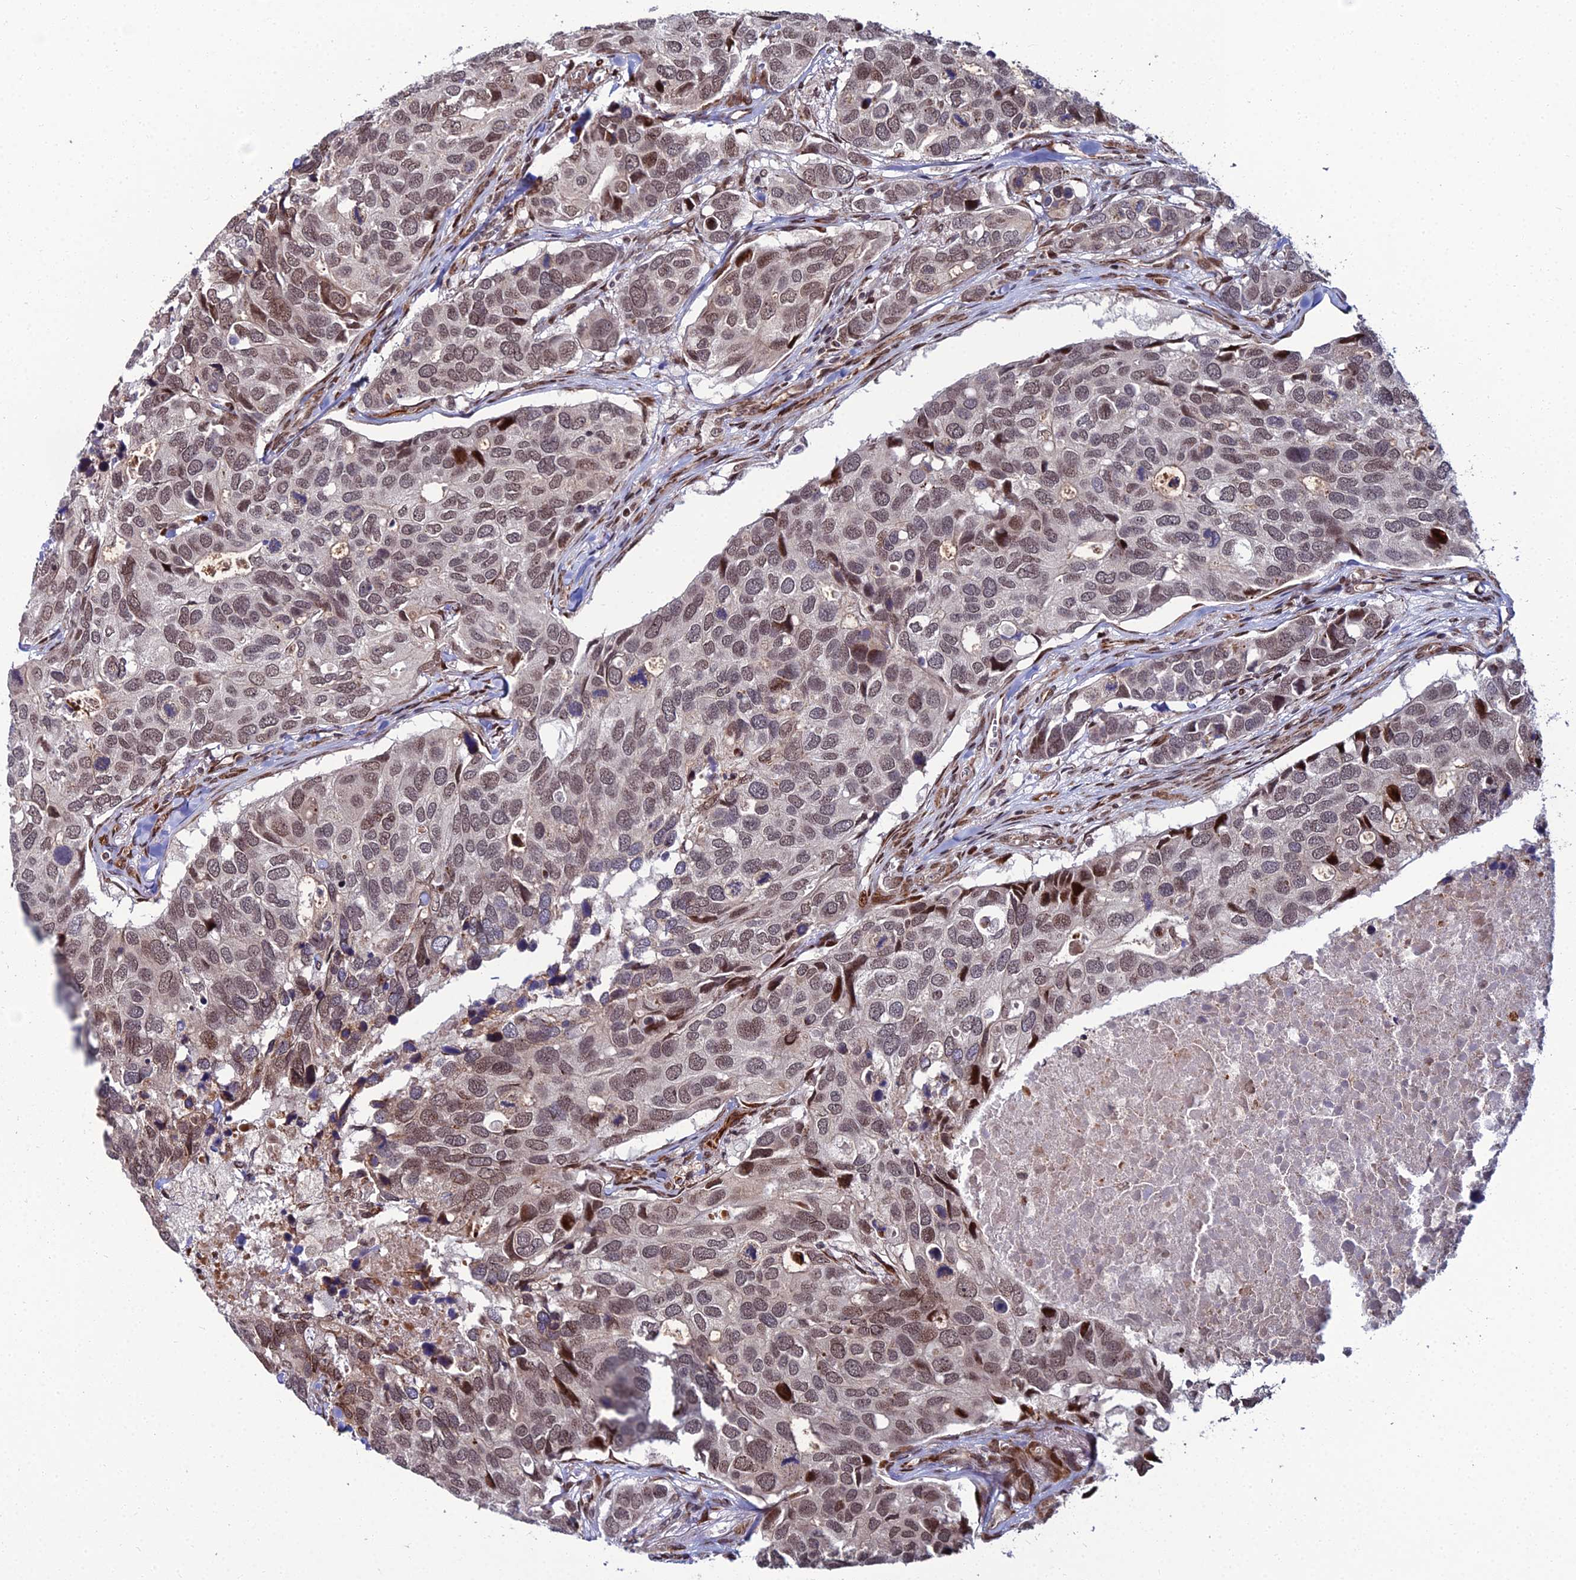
{"staining": {"intensity": "moderate", "quantity": ">75%", "location": "nuclear"}, "tissue": "breast cancer", "cell_type": "Tumor cells", "image_type": "cancer", "snomed": [{"axis": "morphology", "description": "Duct carcinoma"}, {"axis": "topography", "description": "Breast"}], "caption": "Moderate nuclear staining for a protein is appreciated in about >75% of tumor cells of breast cancer (invasive ductal carcinoma) using IHC.", "gene": "ZNF668", "patient": {"sex": "female", "age": 83}}